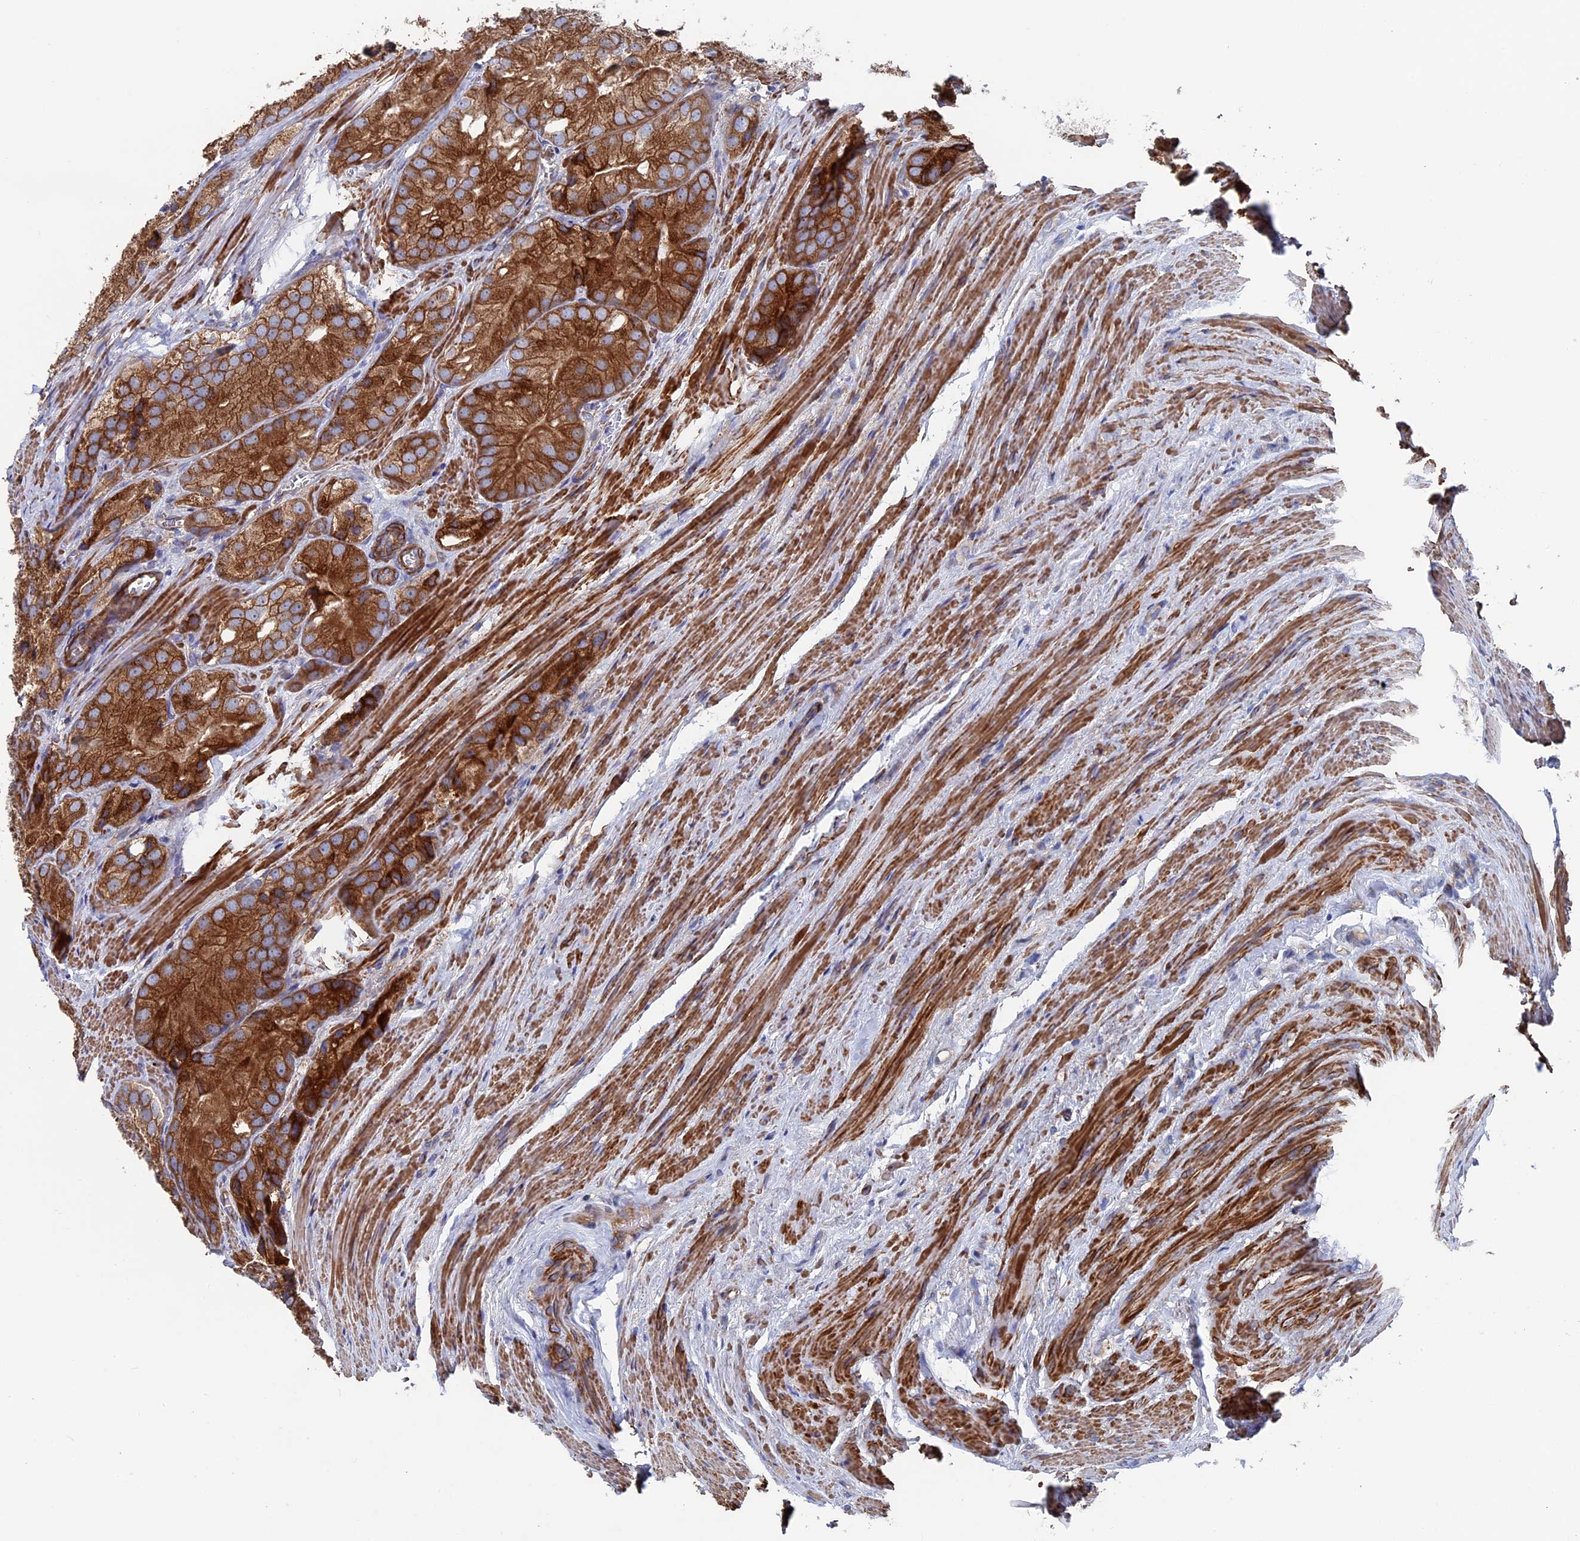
{"staining": {"intensity": "strong", "quantity": "25%-75%", "location": "cytoplasmic/membranous"}, "tissue": "prostate cancer", "cell_type": "Tumor cells", "image_type": "cancer", "snomed": [{"axis": "morphology", "description": "Adenocarcinoma, Low grade"}, {"axis": "topography", "description": "Prostate"}], "caption": "Immunohistochemical staining of human prostate low-grade adenocarcinoma shows high levels of strong cytoplasmic/membranous positivity in approximately 25%-75% of tumor cells. The protein of interest is stained brown, and the nuclei are stained in blue (DAB IHC with brightfield microscopy, high magnification).", "gene": "DNAJC3", "patient": {"sex": "male", "age": 69}}